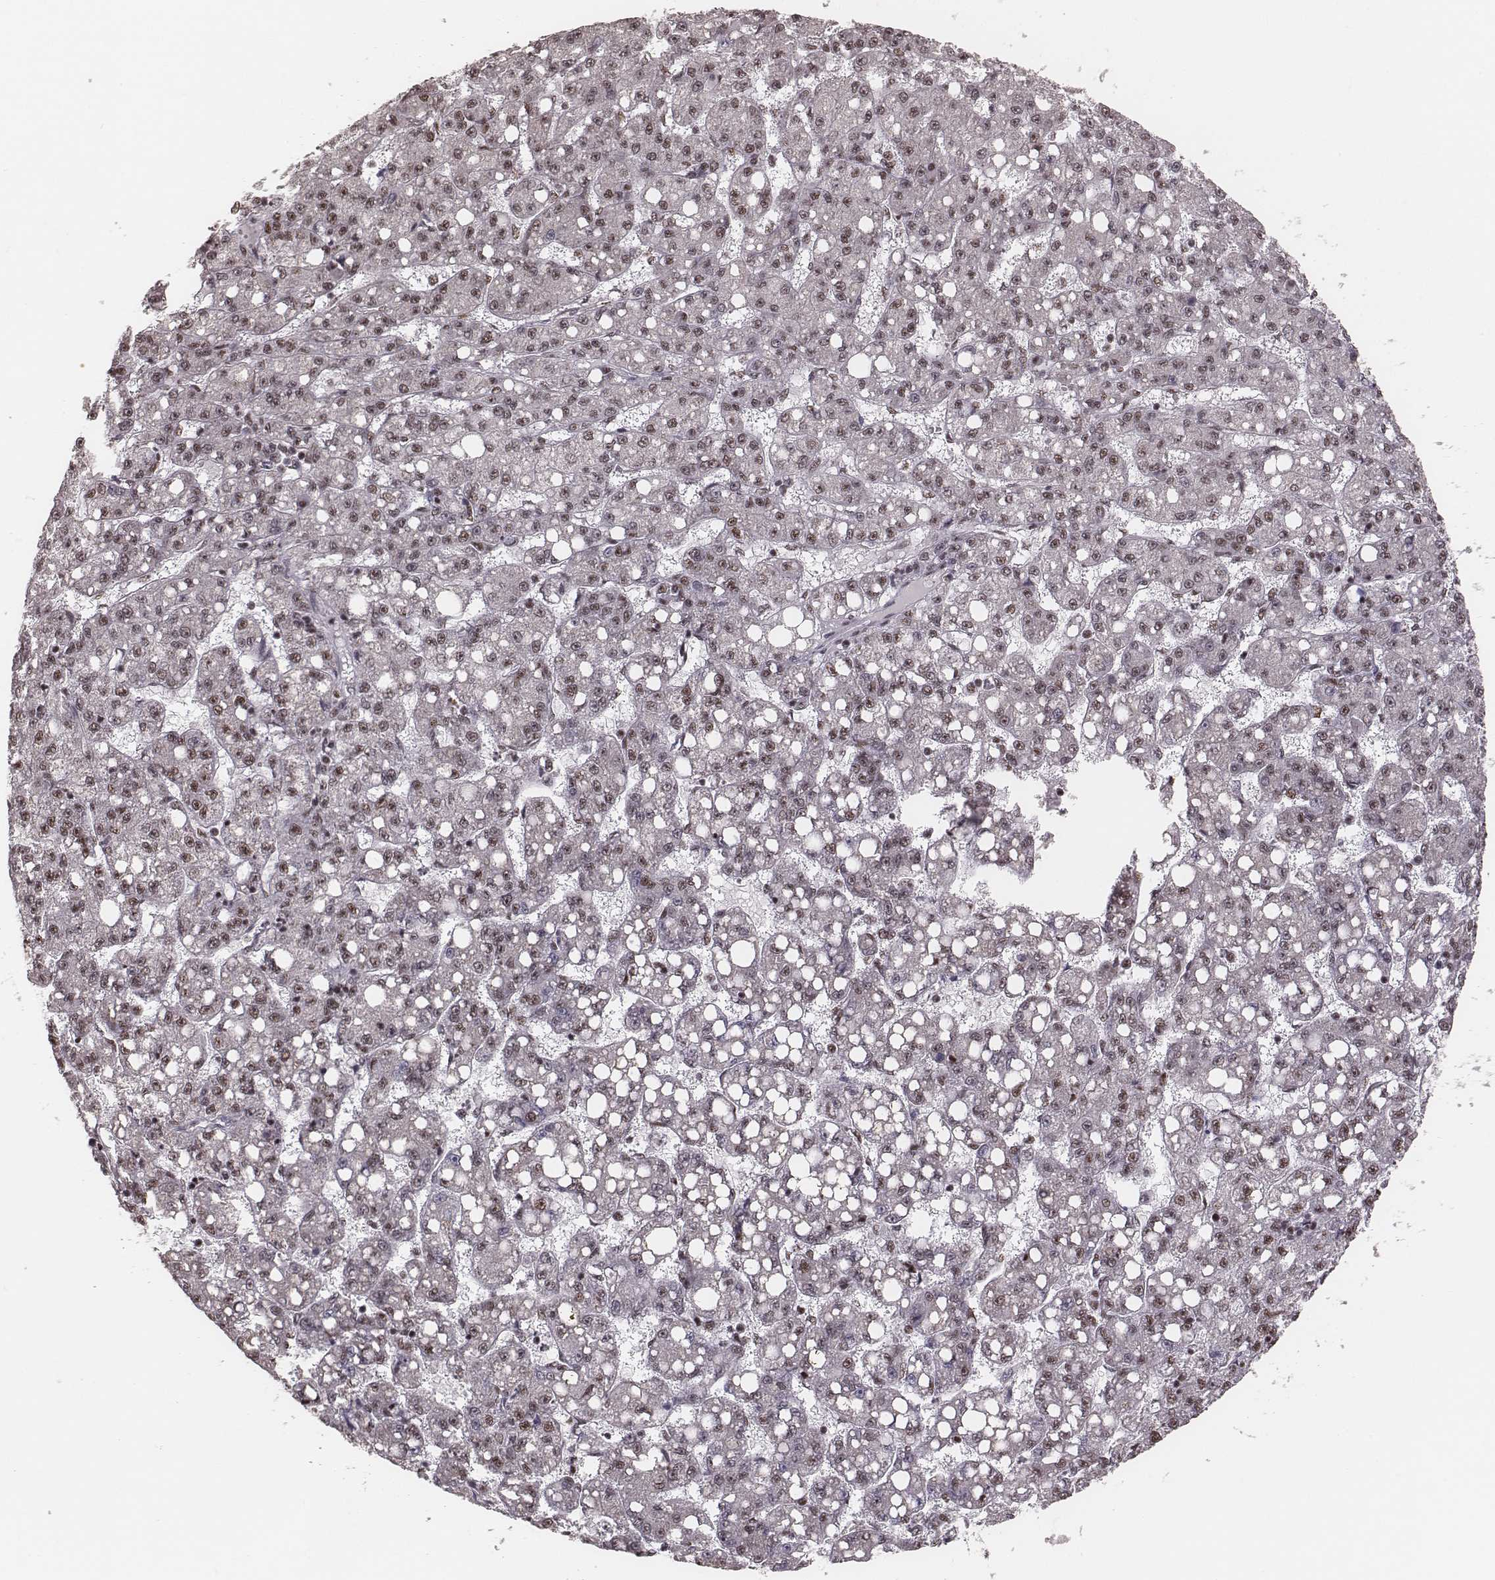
{"staining": {"intensity": "moderate", "quantity": ">75%", "location": "nuclear"}, "tissue": "liver cancer", "cell_type": "Tumor cells", "image_type": "cancer", "snomed": [{"axis": "morphology", "description": "Carcinoma, Hepatocellular, NOS"}, {"axis": "topography", "description": "Liver"}], "caption": "Moderate nuclear protein positivity is present in about >75% of tumor cells in liver cancer (hepatocellular carcinoma).", "gene": "LUC7L", "patient": {"sex": "female", "age": 65}}